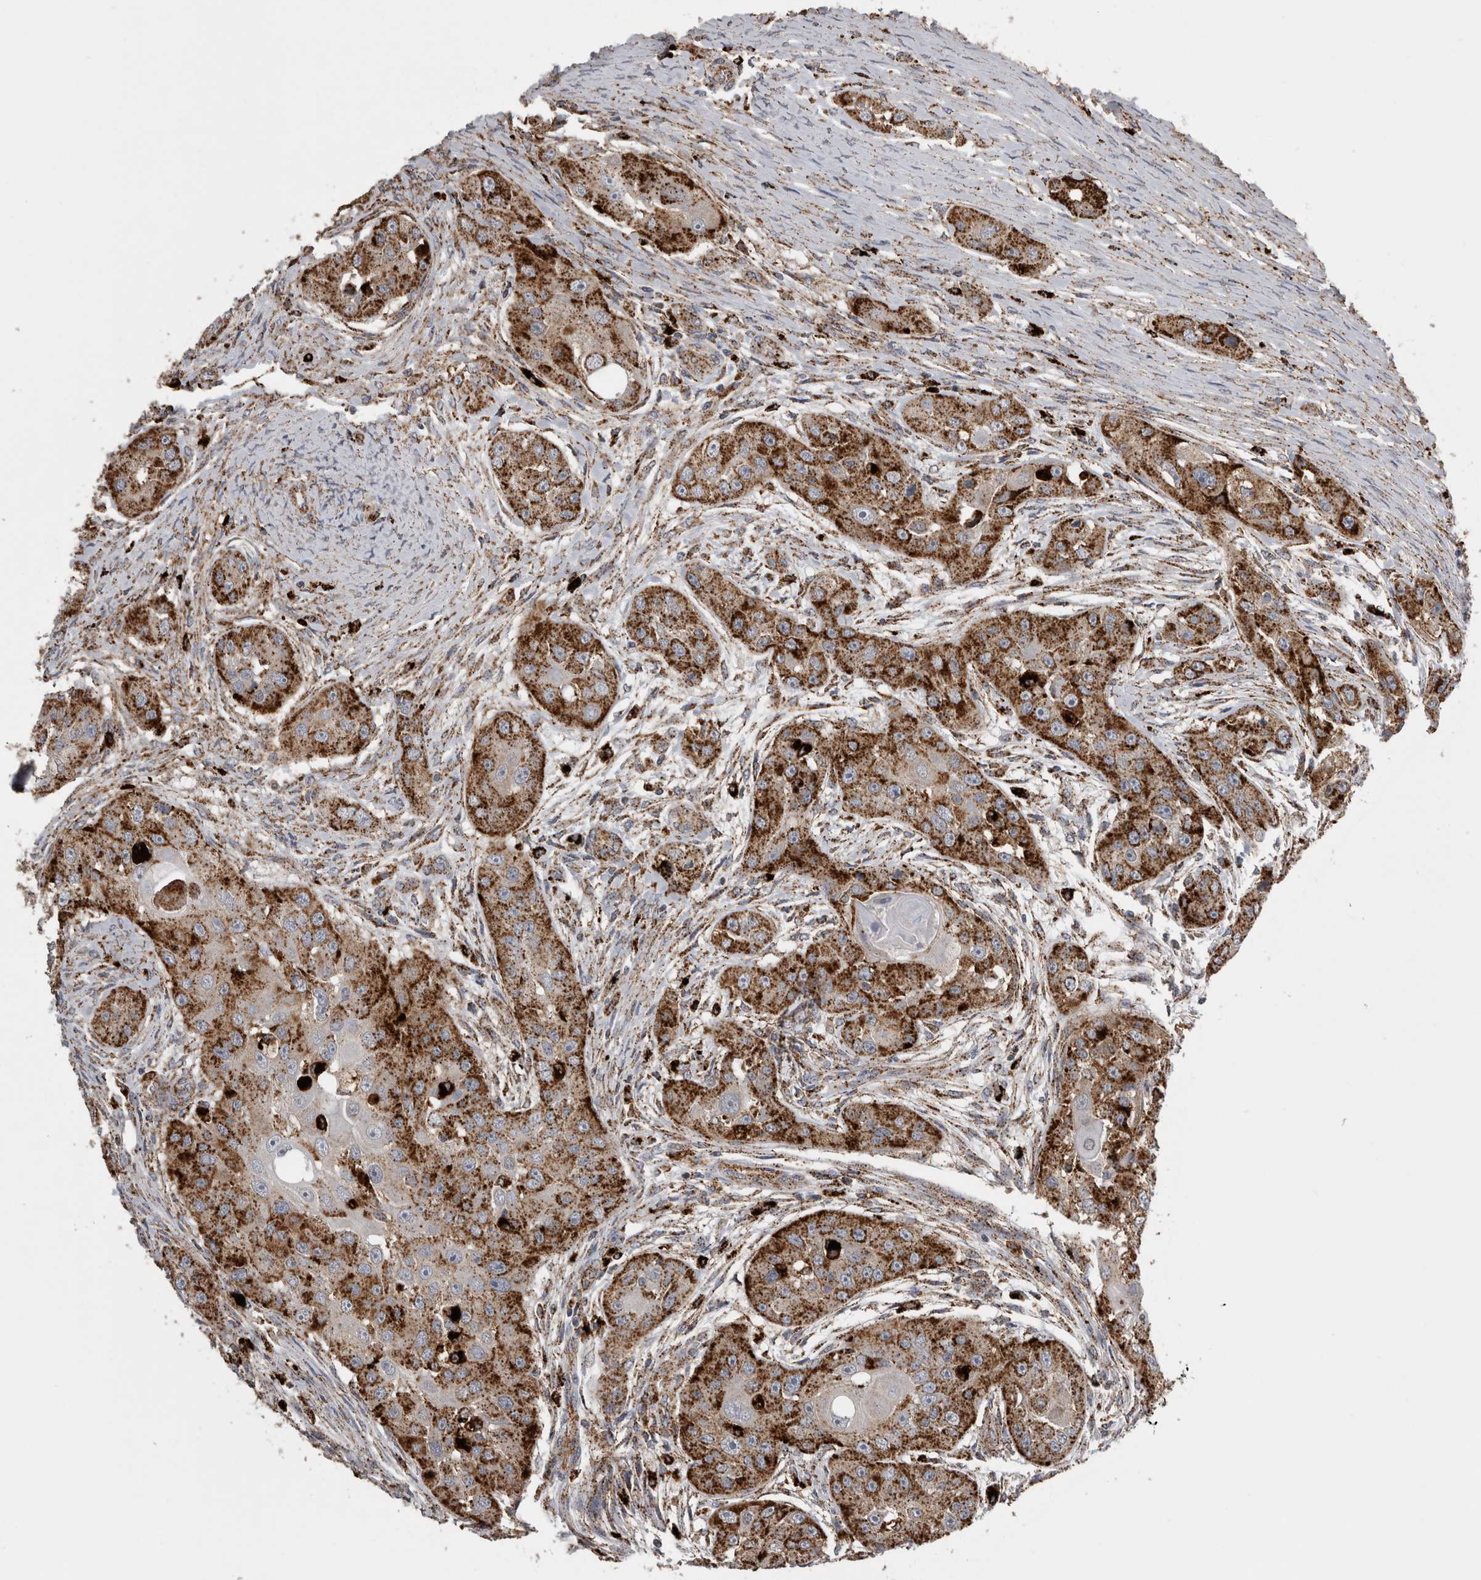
{"staining": {"intensity": "strong", "quantity": ">75%", "location": "cytoplasmic/membranous"}, "tissue": "head and neck cancer", "cell_type": "Tumor cells", "image_type": "cancer", "snomed": [{"axis": "morphology", "description": "Normal tissue, NOS"}, {"axis": "morphology", "description": "Squamous cell carcinoma, NOS"}, {"axis": "topography", "description": "Skeletal muscle"}, {"axis": "topography", "description": "Head-Neck"}], "caption": "The photomicrograph demonstrates a brown stain indicating the presence of a protein in the cytoplasmic/membranous of tumor cells in head and neck squamous cell carcinoma. The staining was performed using DAB to visualize the protein expression in brown, while the nuclei were stained in blue with hematoxylin (Magnification: 20x).", "gene": "CTSZ", "patient": {"sex": "male", "age": 51}}